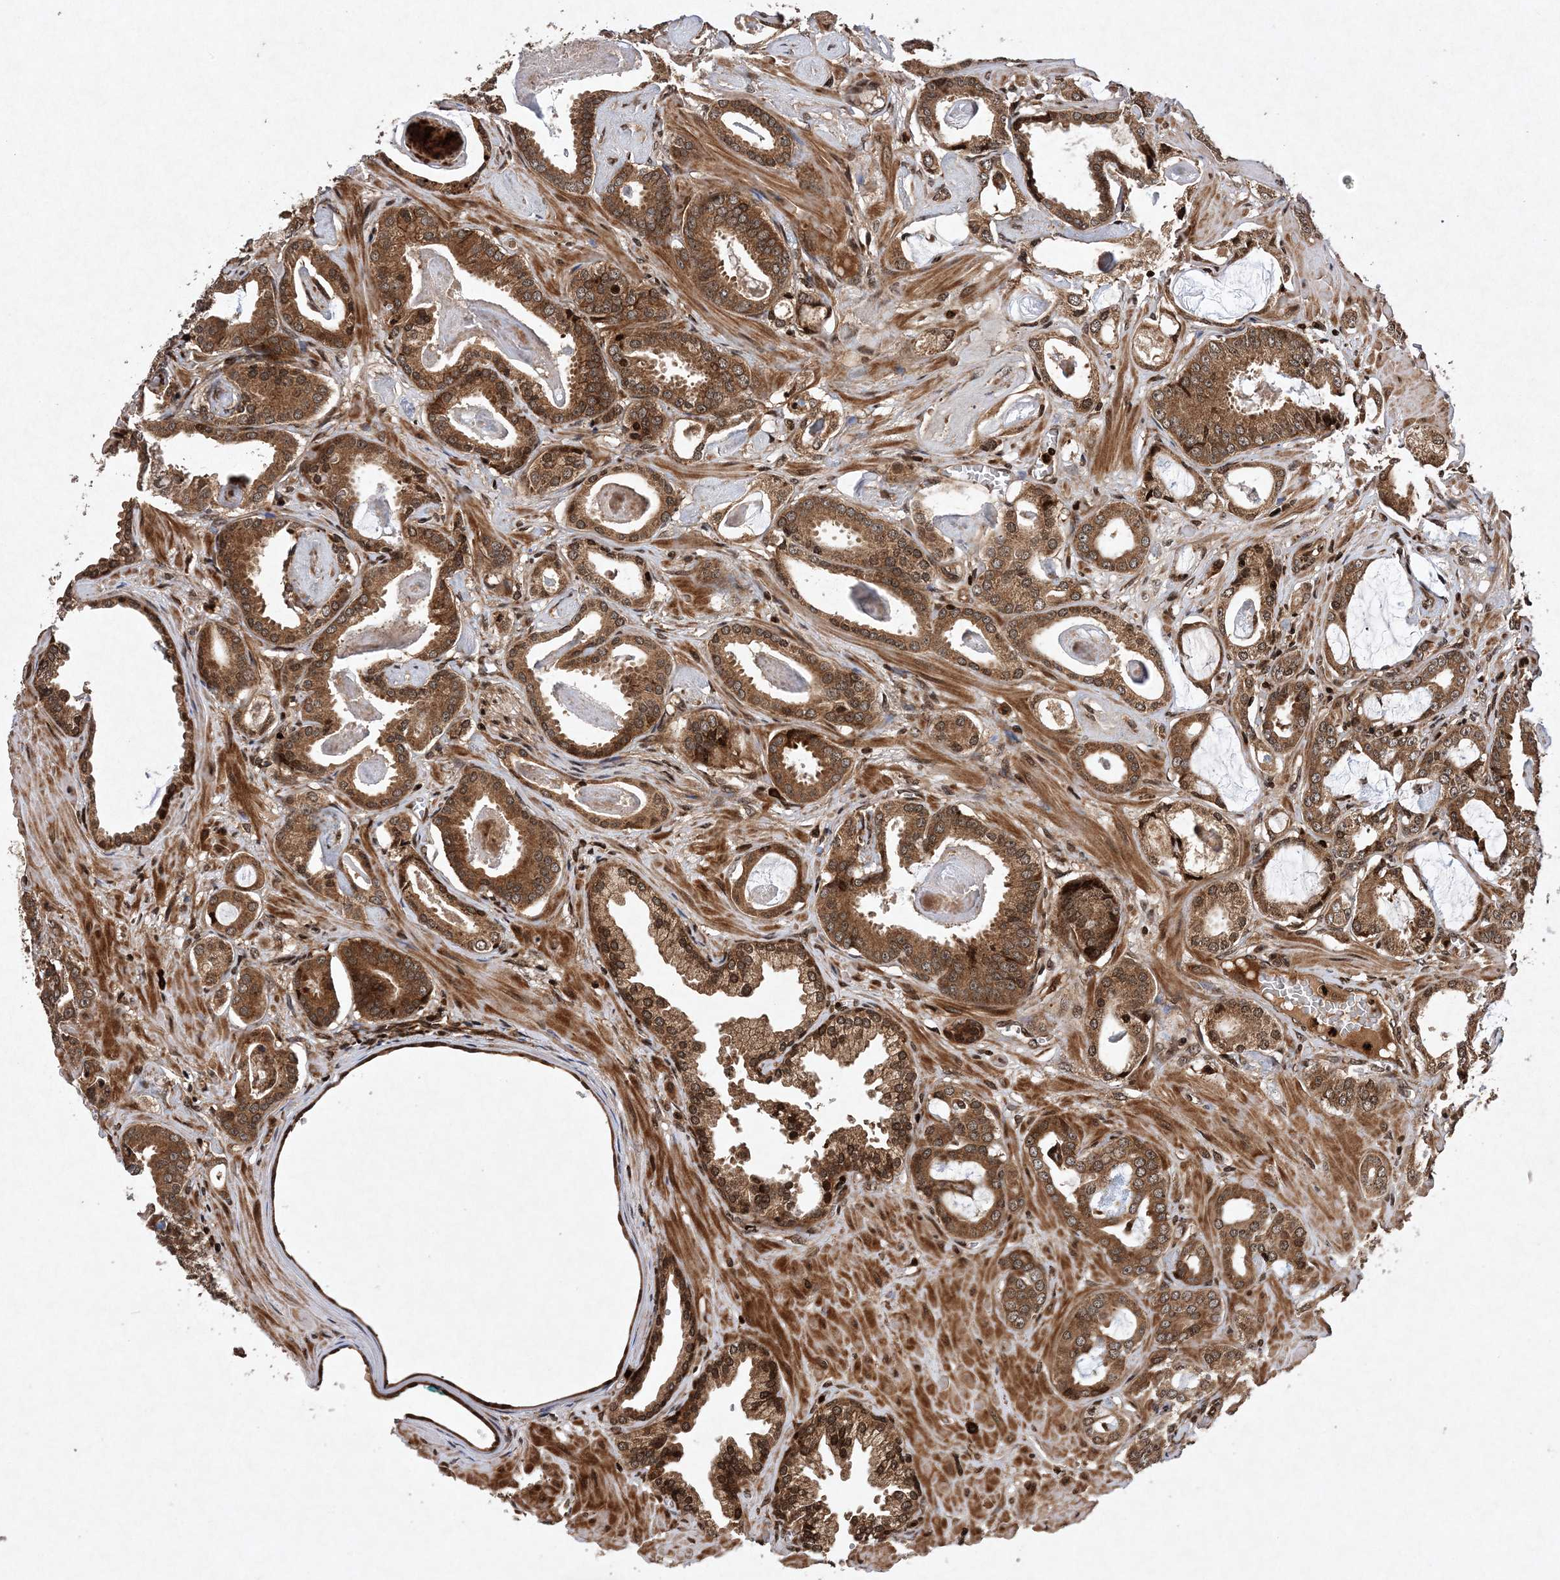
{"staining": {"intensity": "moderate", "quantity": ">75%", "location": "cytoplasmic/membranous,nuclear"}, "tissue": "prostate cancer", "cell_type": "Tumor cells", "image_type": "cancer", "snomed": [{"axis": "morphology", "description": "Adenocarcinoma, Low grade"}, {"axis": "topography", "description": "Prostate"}], "caption": "This histopathology image demonstrates IHC staining of human prostate cancer, with medium moderate cytoplasmic/membranous and nuclear staining in about >75% of tumor cells.", "gene": "PROSER1", "patient": {"sex": "male", "age": 53}}